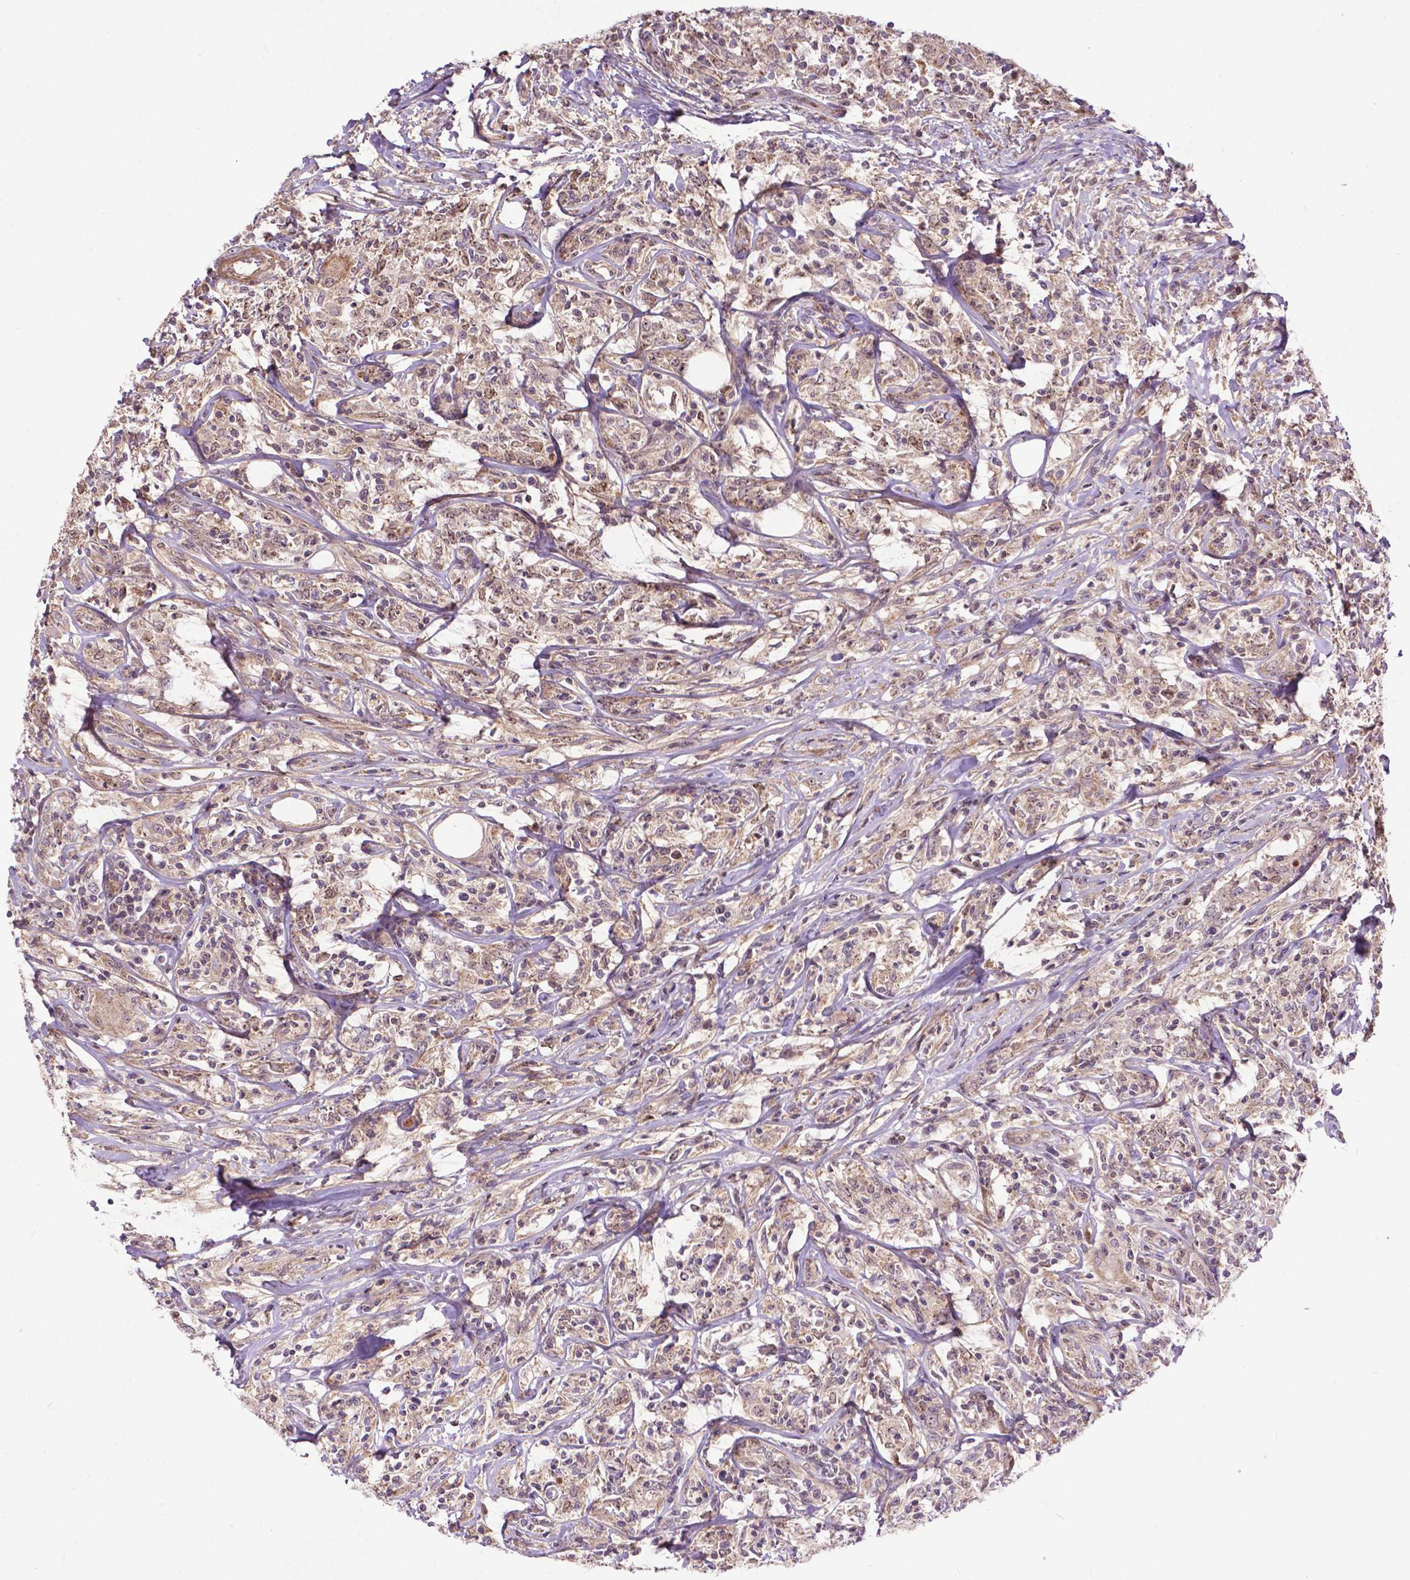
{"staining": {"intensity": "weak", "quantity": ">75%", "location": "cytoplasmic/membranous"}, "tissue": "lymphoma", "cell_type": "Tumor cells", "image_type": "cancer", "snomed": [{"axis": "morphology", "description": "Malignant lymphoma, non-Hodgkin's type, High grade"}, {"axis": "topography", "description": "Lymph node"}], "caption": "Protein expression analysis of human lymphoma reveals weak cytoplasmic/membranous staining in approximately >75% of tumor cells.", "gene": "PARP3", "patient": {"sex": "female", "age": 84}}